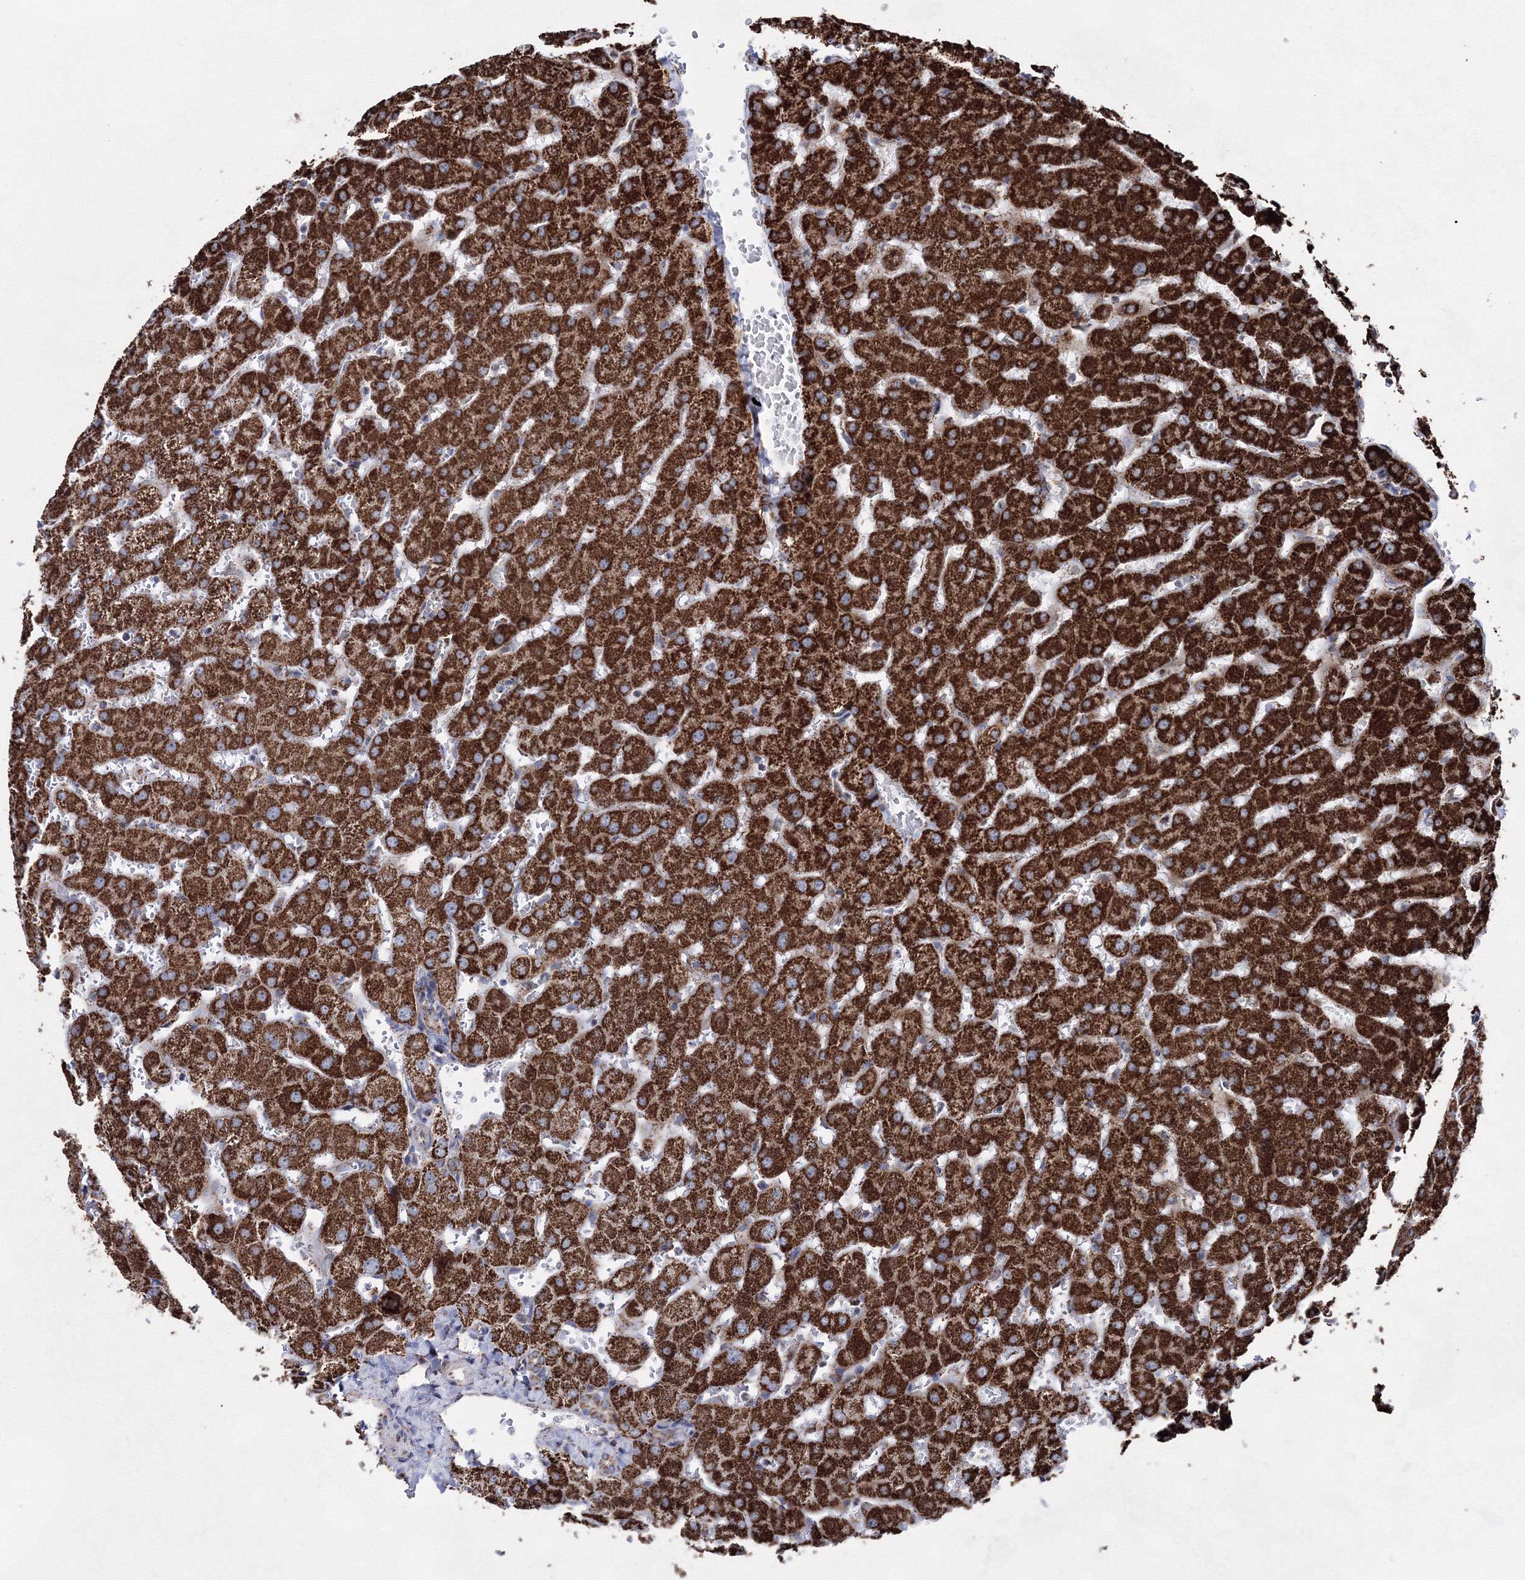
{"staining": {"intensity": "moderate", "quantity": "25%-75%", "location": "cytoplasmic/membranous"}, "tissue": "liver", "cell_type": "Cholangiocytes", "image_type": "normal", "snomed": [{"axis": "morphology", "description": "Normal tissue, NOS"}, {"axis": "topography", "description": "Liver"}], "caption": "Liver stained with immunohistochemistry displays moderate cytoplasmic/membranous expression in approximately 25%-75% of cholangiocytes. The staining was performed using DAB (3,3'-diaminobenzidine) to visualize the protein expression in brown, while the nuclei were stained in blue with hematoxylin (Magnification: 20x).", "gene": "HADHB", "patient": {"sex": "female", "age": 63}}